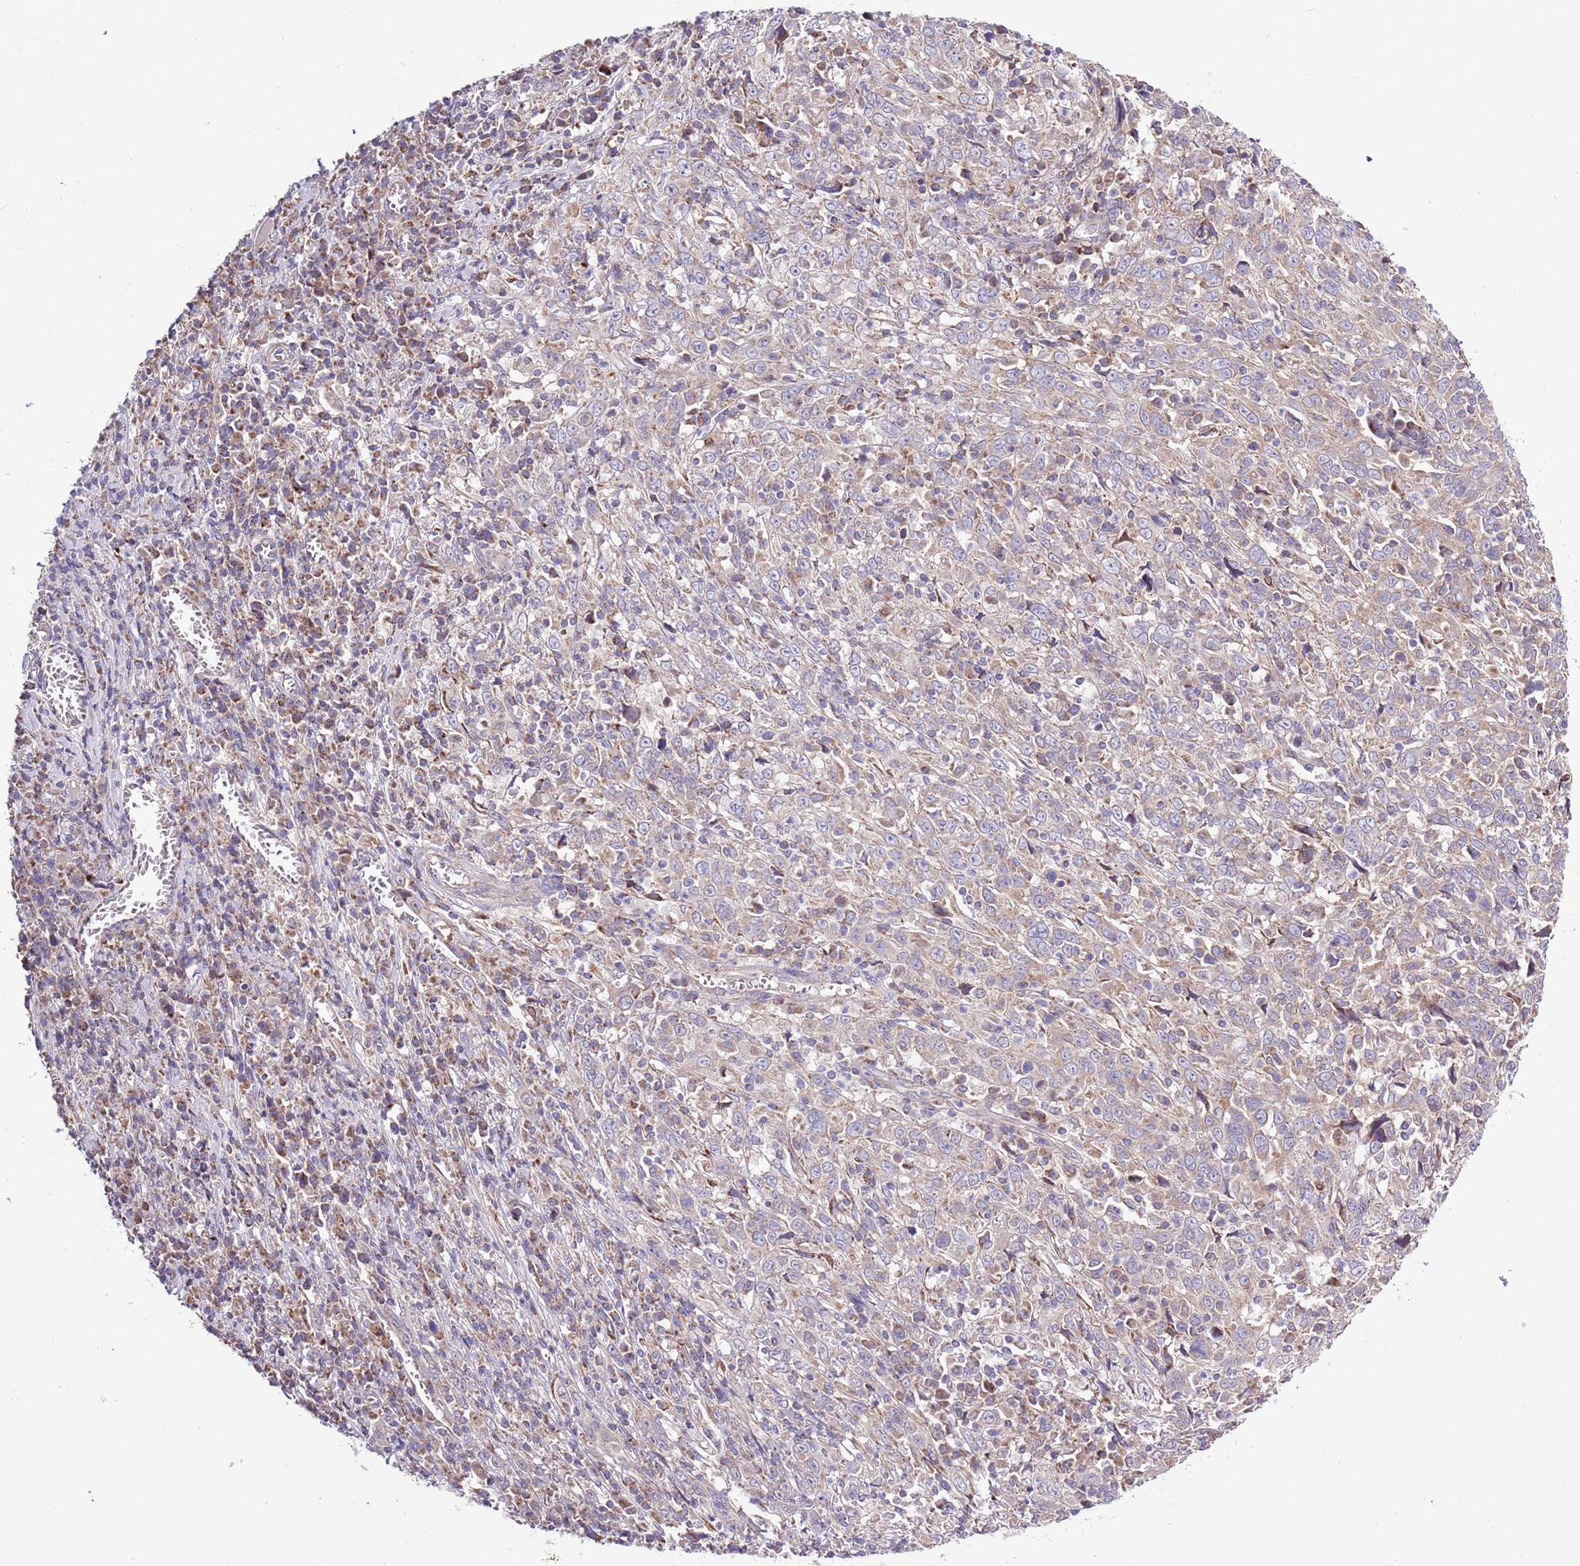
{"staining": {"intensity": "weak", "quantity": "<25%", "location": "cytoplasmic/membranous"}, "tissue": "cervical cancer", "cell_type": "Tumor cells", "image_type": "cancer", "snomed": [{"axis": "morphology", "description": "Squamous cell carcinoma, NOS"}, {"axis": "topography", "description": "Cervix"}], "caption": "Photomicrograph shows no significant protein positivity in tumor cells of cervical cancer.", "gene": "SMG1", "patient": {"sex": "female", "age": 46}}